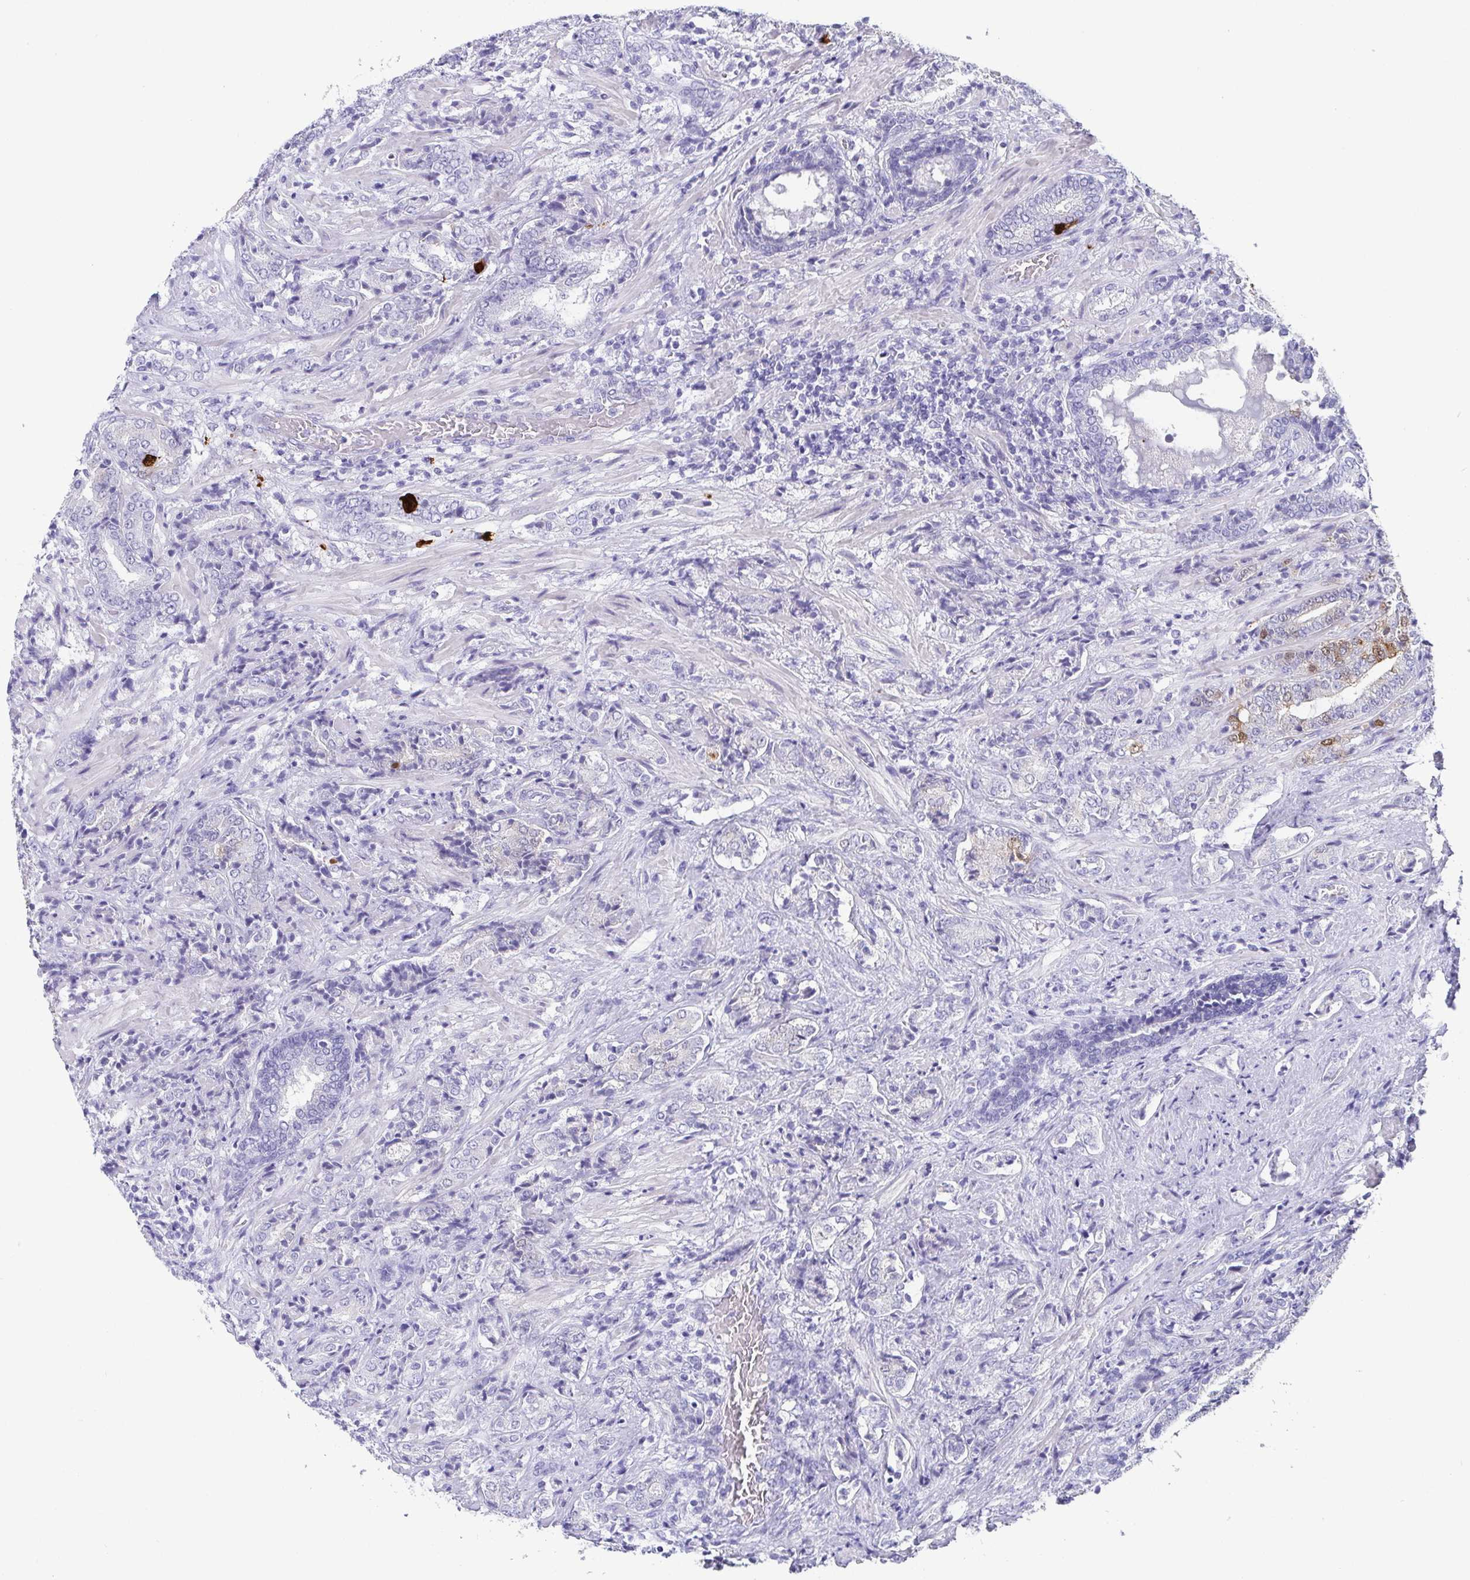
{"staining": {"intensity": "negative", "quantity": "none", "location": "none"}, "tissue": "prostate cancer", "cell_type": "Tumor cells", "image_type": "cancer", "snomed": [{"axis": "morphology", "description": "Adenocarcinoma, High grade"}, {"axis": "topography", "description": "Prostate"}], "caption": "A histopathology image of human prostate cancer (high-grade adenocarcinoma) is negative for staining in tumor cells.", "gene": "SCGN", "patient": {"sex": "male", "age": 62}}